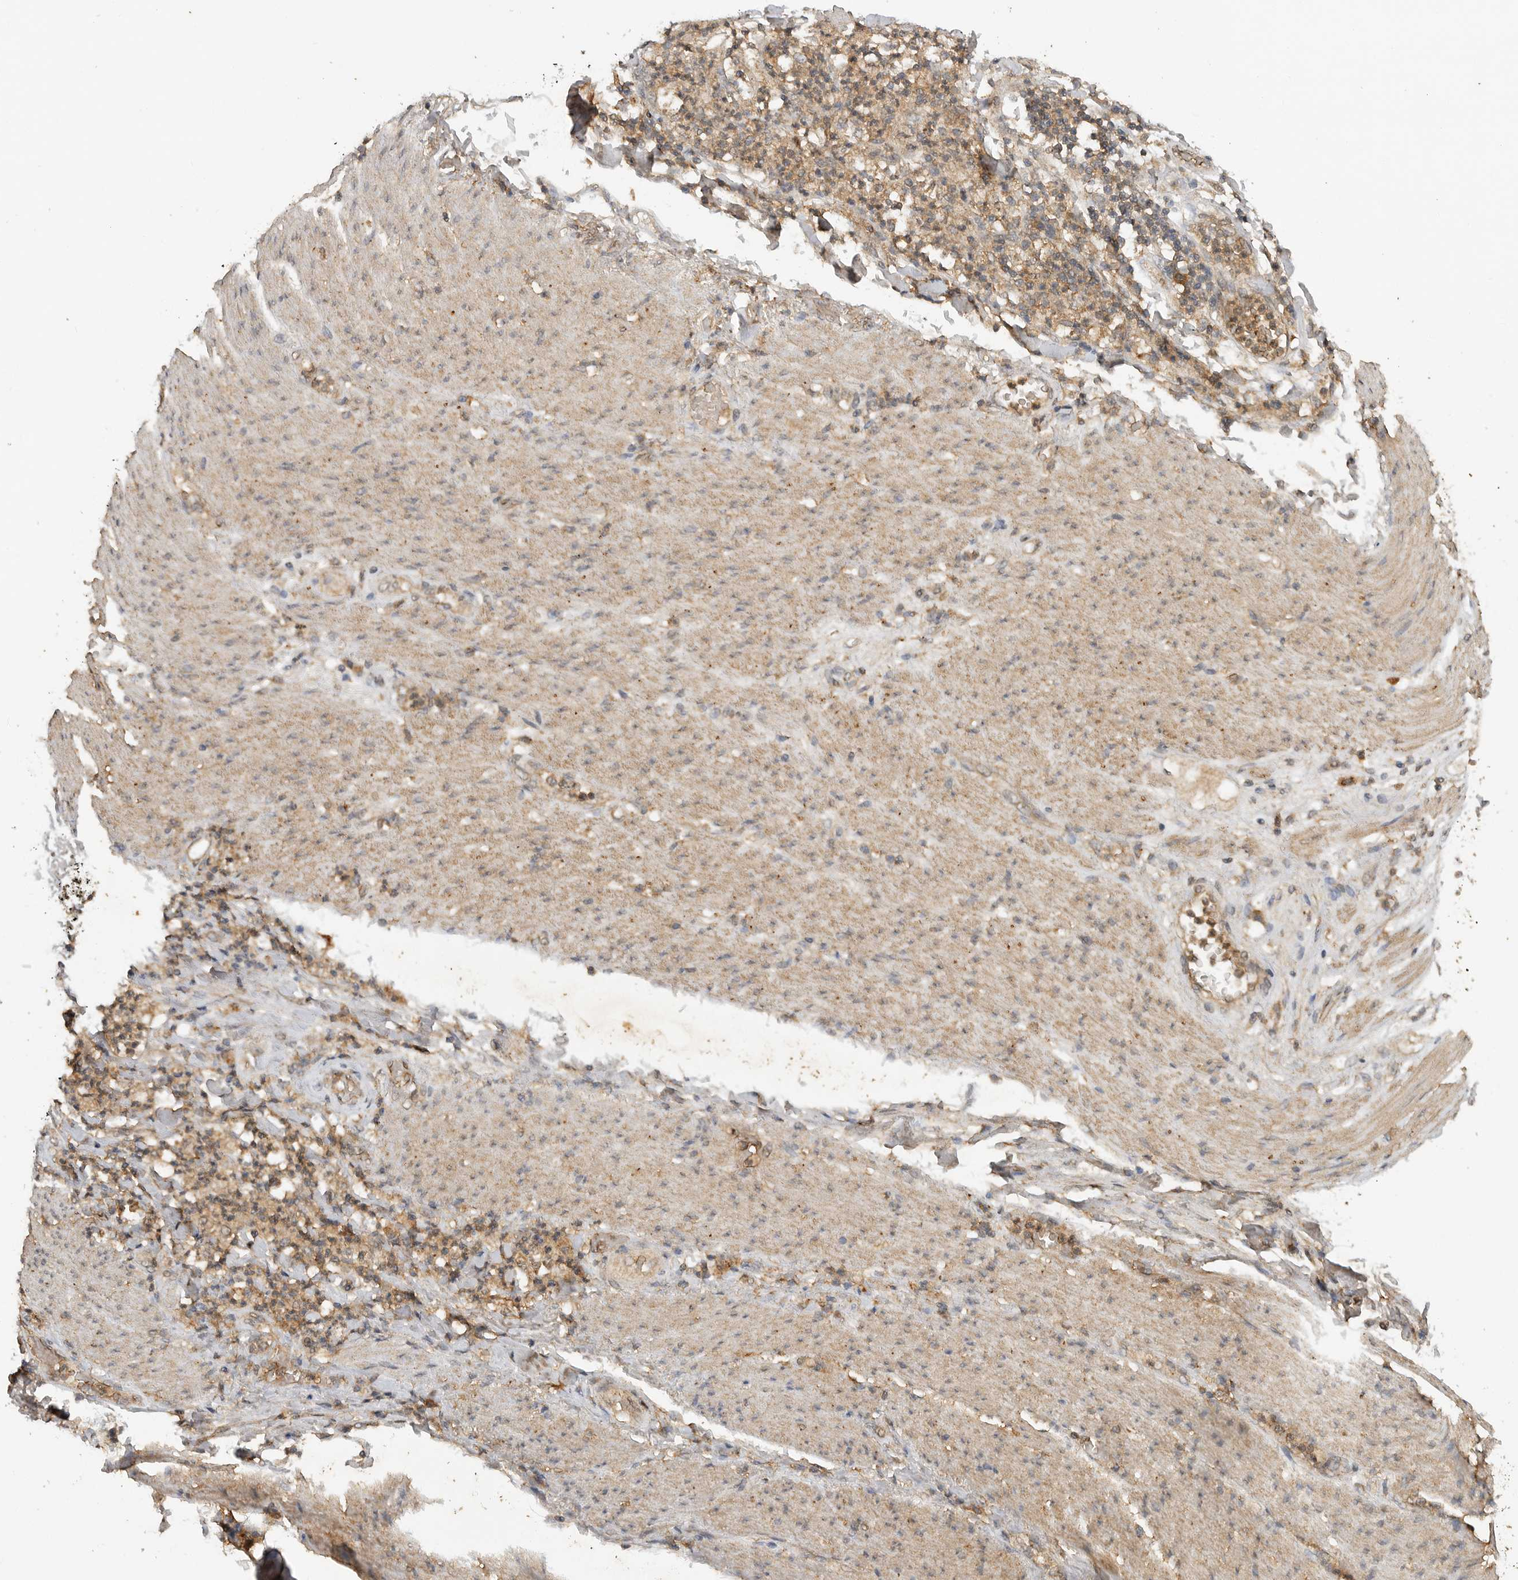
{"staining": {"intensity": "weak", "quantity": ">75%", "location": "cytoplasmic/membranous"}, "tissue": "stomach cancer", "cell_type": "Tumor cells", "image_type": "cancer", "snomed": [{"axis": "morphology", "description": "Adenocarcinoma, NOS"}, {"axis": "topography", "description": "Stomach"}], "caption": "IHC of stomach adenocarcinoma shows low levels of weak cytoplasmic/membranous staining in about >75% of tumor cells.", "gene": "ICOSLG", "patient": {"sex": "female", "age": 73}}